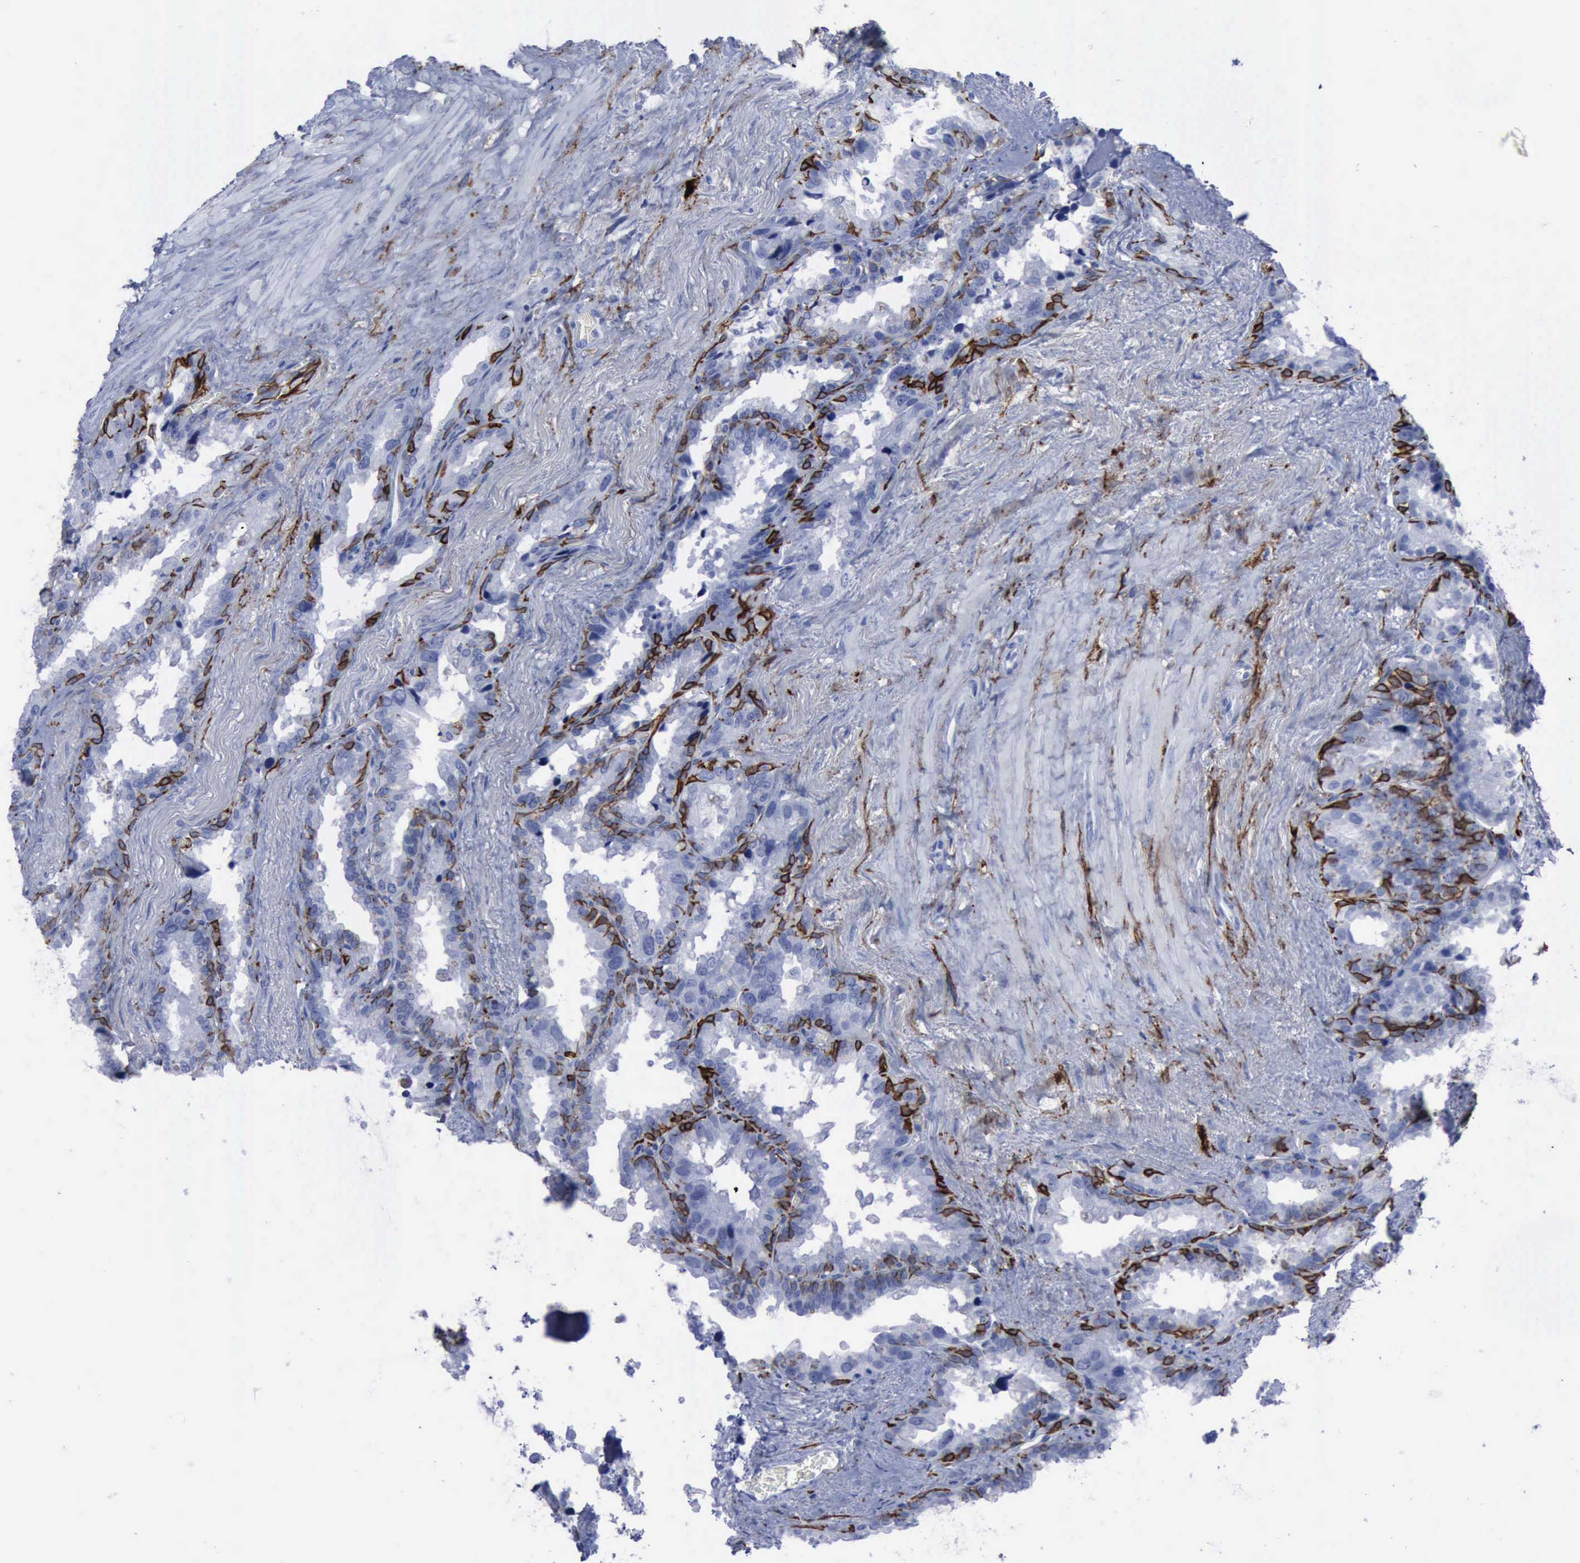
{"staining": {"intensity": "strong", "quantity": "<25%", "location": "cytoplasmic/membranous"}, "tissue": "seminal vesicle", "cell_type": "Glandular cells", "image_type": "normal", "snomed": [{"axis": "morphology", "description": "Normal tissue, NOS"}, {"axis": "topography", "description": "Prostate"}, {"axis": "topography", "description": "Seminal veicle"}], "caption": "Unremarkable seminal vesicle was stained to show a protein in brown. There is medium levels of strong cytoplasmic/membranous expression in about <25% of glandular cells. (DAB (3,3'-diaminobenzidine) IHC, brown staining for protein, blue staining for nuclei).", "gene": "NGFR", "patient": {"sex": "male", "age": 63}}